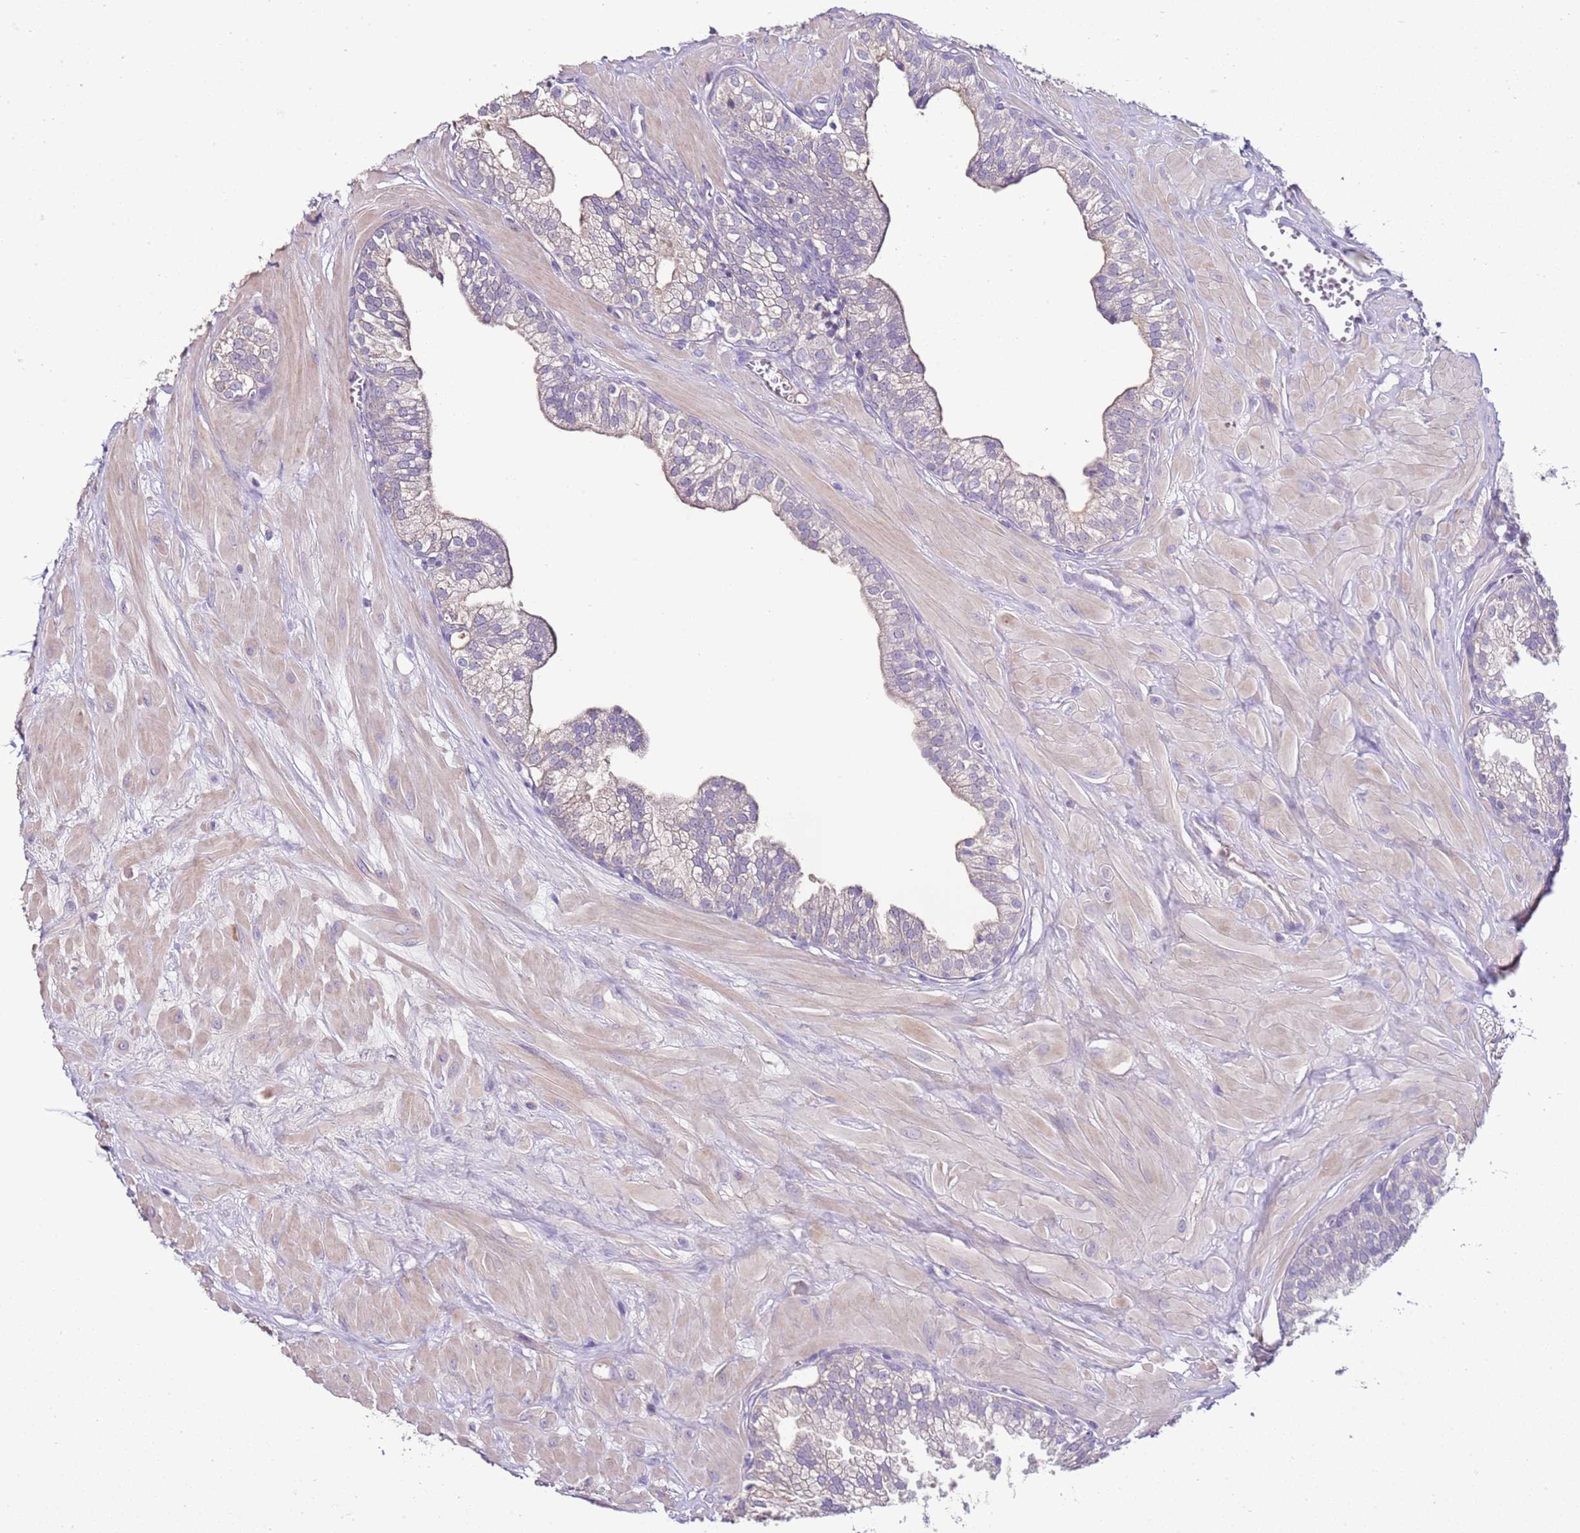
{"staining": {"intensity": "negative", "quantity": "none", "location": "none"}, "tissue": "prostate", "cell_type": "Glandular cells", "image_type": "normal", "snomed": [{"axis": "morphology", "description": "Normal tissue, NOS"}, {"axis": "topography", "description": "Prostate"}, {"axis": "topography", "description": "Peripheral nerve tissue"}], "caption": "The IHC micrograph has no significant staining in glandular cells of prostate. (DAB (3,3'-diaminobenzidine) IHC, high magnification).", "gene": "IL2RG", "patient": {"sex": "male", "age": 55}}